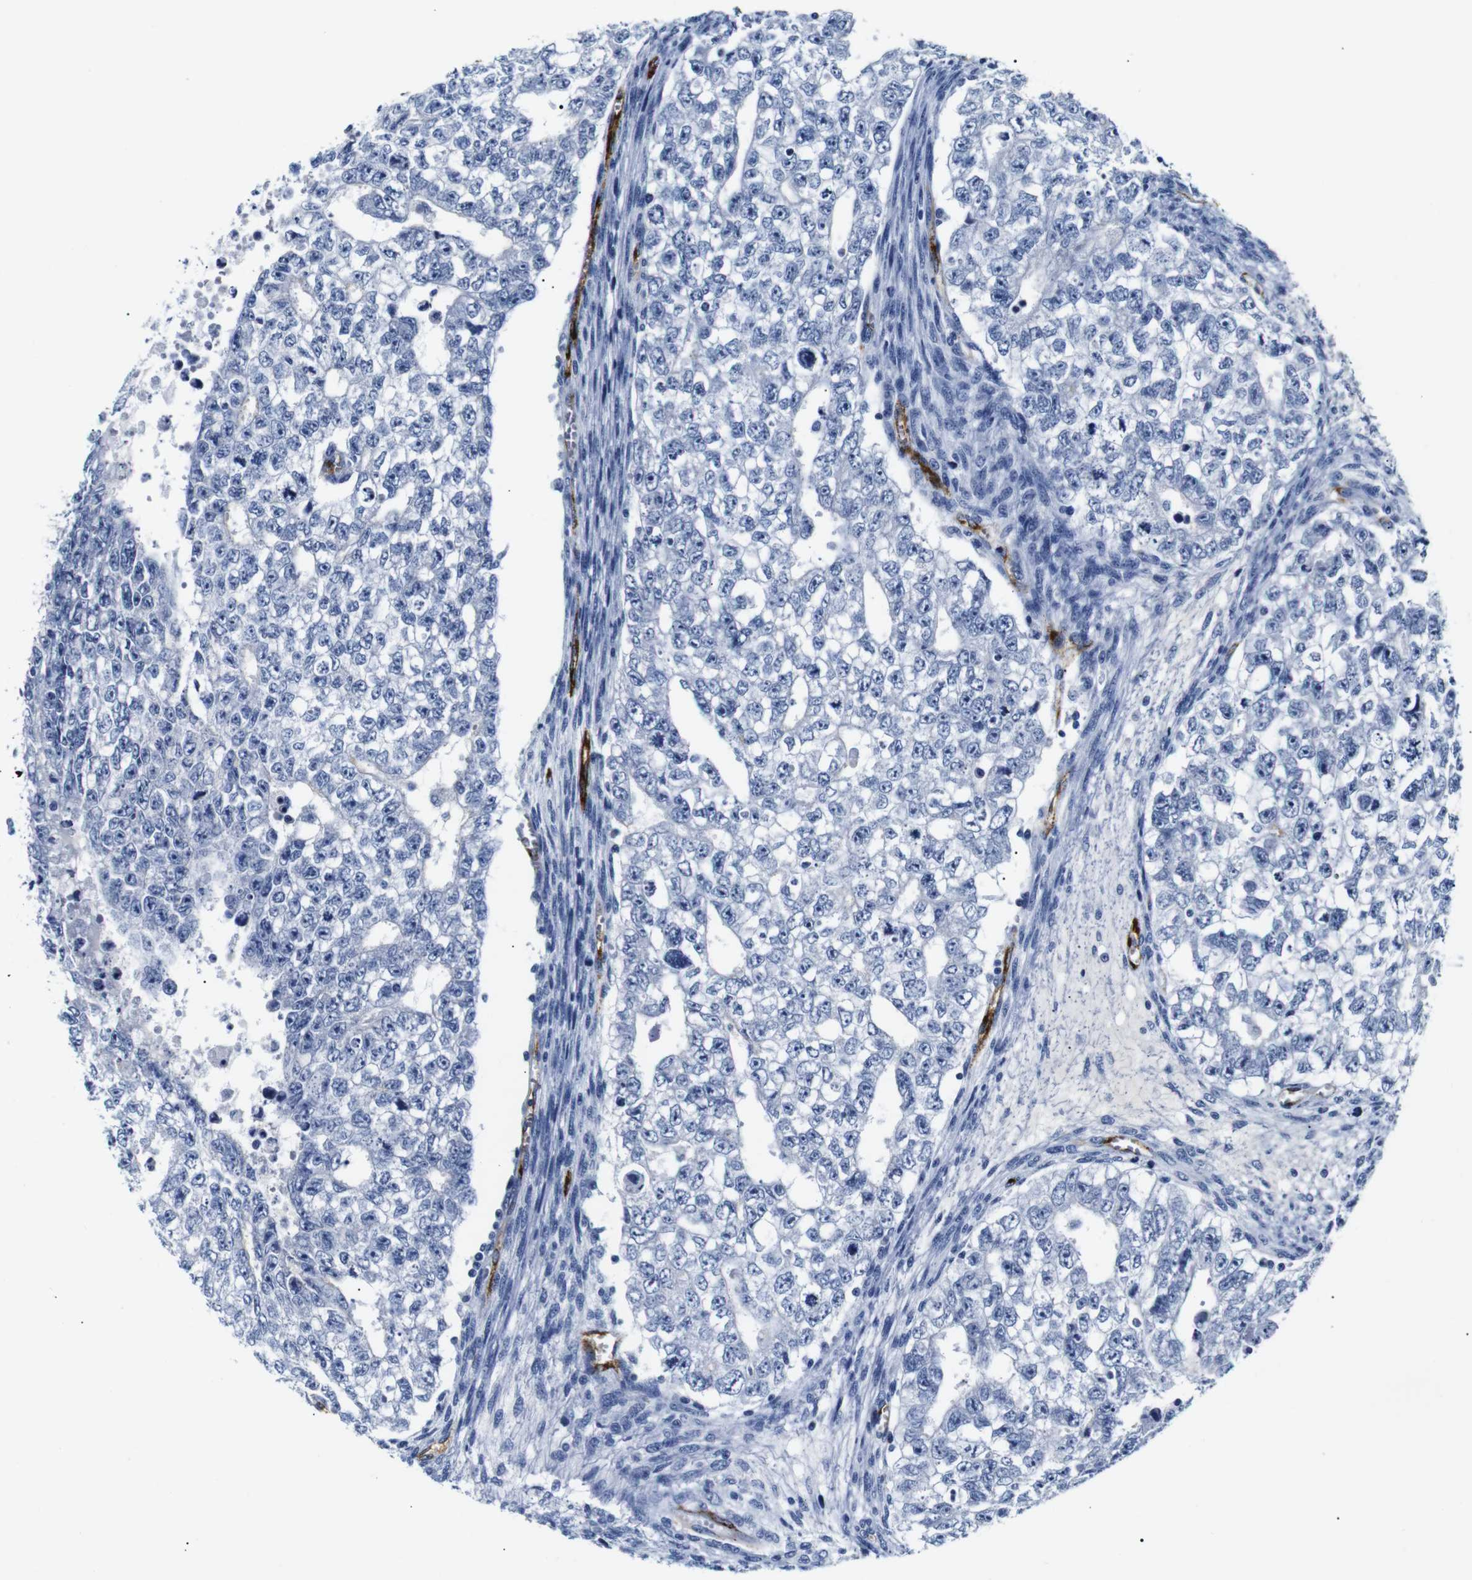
{"staining": {"intensity": "negative", "quantity": "none", "location": "none"}, "tissue": "testis cancer", "cell_type": "Tumor cells", "image_type": "cancer", "snomed": [{"axis": "morphology", "description": "Seminoma, NOS"}, {"axis": "morphology", "description": "Carcinoma, Embryonal, NOS"}, {"axis": "topography", "description": "Testis"}], "caption": "This is a image of IHC staining of embryonal carcinoma (testis), which shows no positivity in tumor cells.", "gene": "MUC4", "patient": {"sex": "male", "age": 38}}